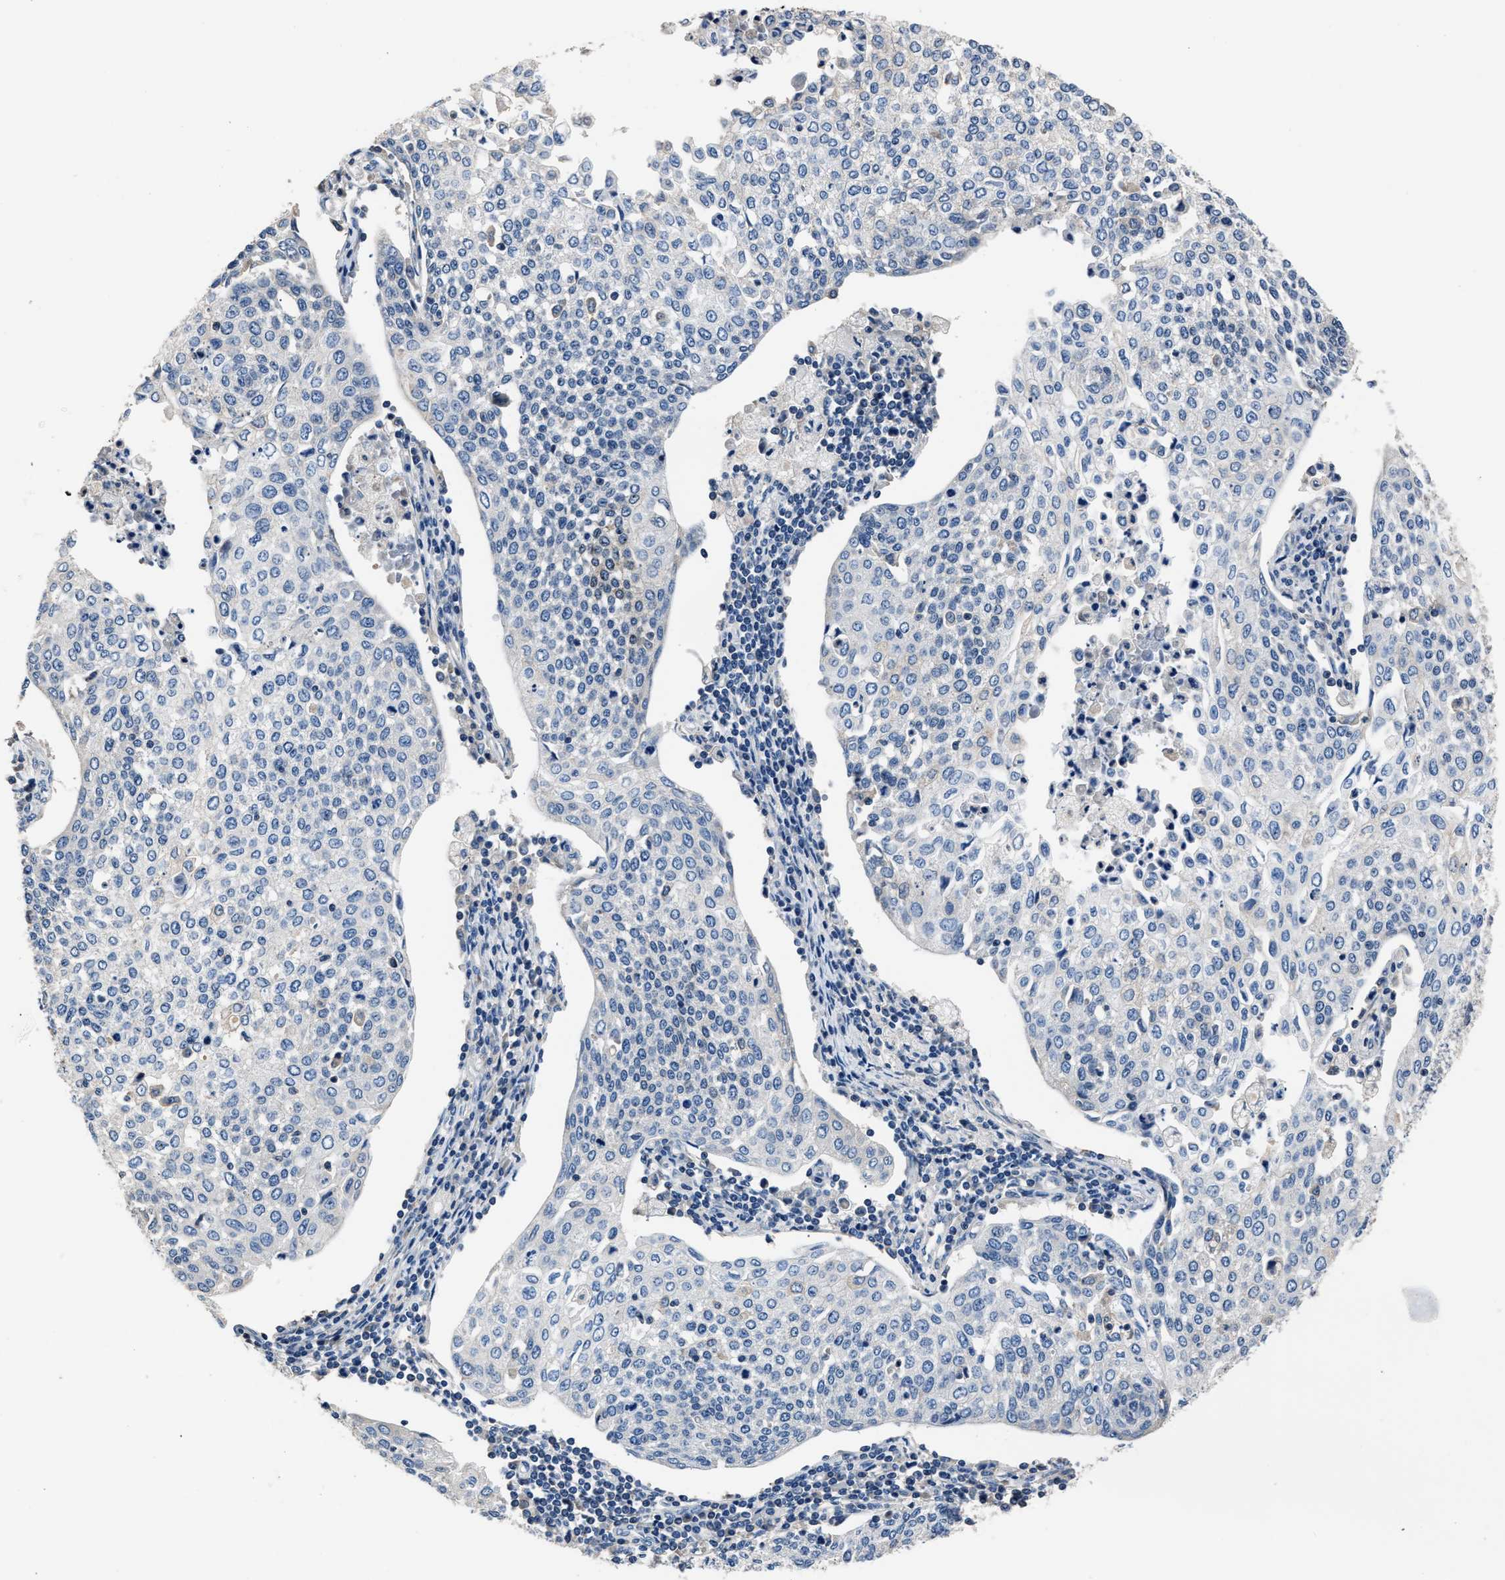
{"staining": {"intensity": "negative", "quantity": "none", "location": "none"}, "tissue": "cervical cancer", "cell_type": "Tumor cells", "image_type": "cancer", "snomed": [{"axis": "morphology", "description": "Squamous cell carcinoma, NOS"}, {"axis": "topography", "description": "Cervix"}], "caption": "Tumor cells are negative for protein expression in human cervical squamous cell carcinoma. (Immunohistochemistry, brightfield microscopy, high magnification).", "gene": "DNAJC24", "patient": {"sex": "female", "age": 34}}